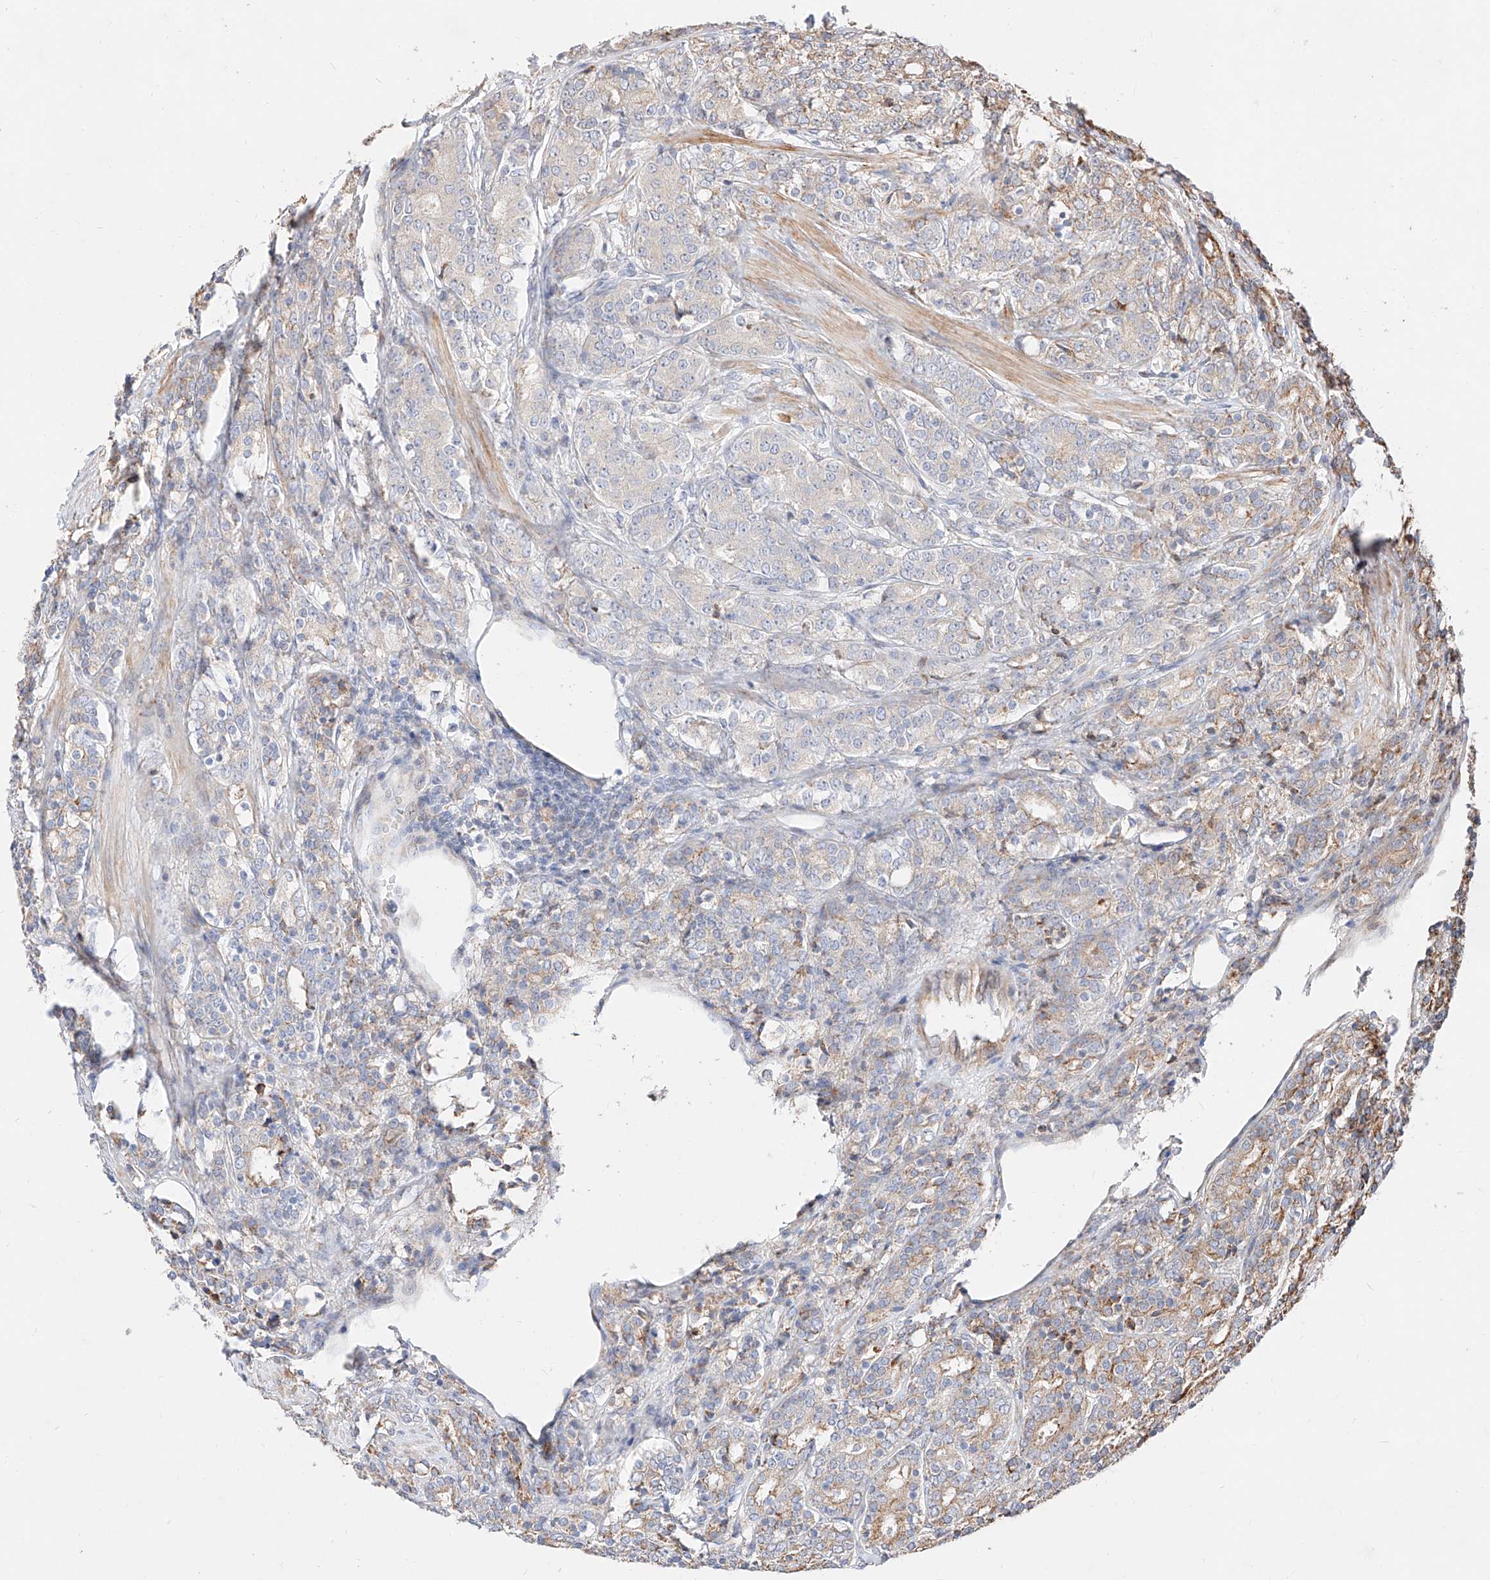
{"staining": {"intensity": "weak", "quantity": "25%-75%", "location": "cytoplasmic/membranous"}, "tissue": "prostate cancer", "cell_type": "Tumor cells", "image_type": "cancer", "snomed": [{"axis": "morphology", "description": "Adenocarcinoma, High grade"}, {"axis": "topography", "description": "Prostate"}], "caption": "Immunohistochemical staining of adenocarcinoma (high-grade) (prostate) exhibits weak cytoplasmic/membranous protein staining in about 25%-75% of tumor cells.", "gene": "ATP9B", "patient": {"sex": "male", "age": 62}}